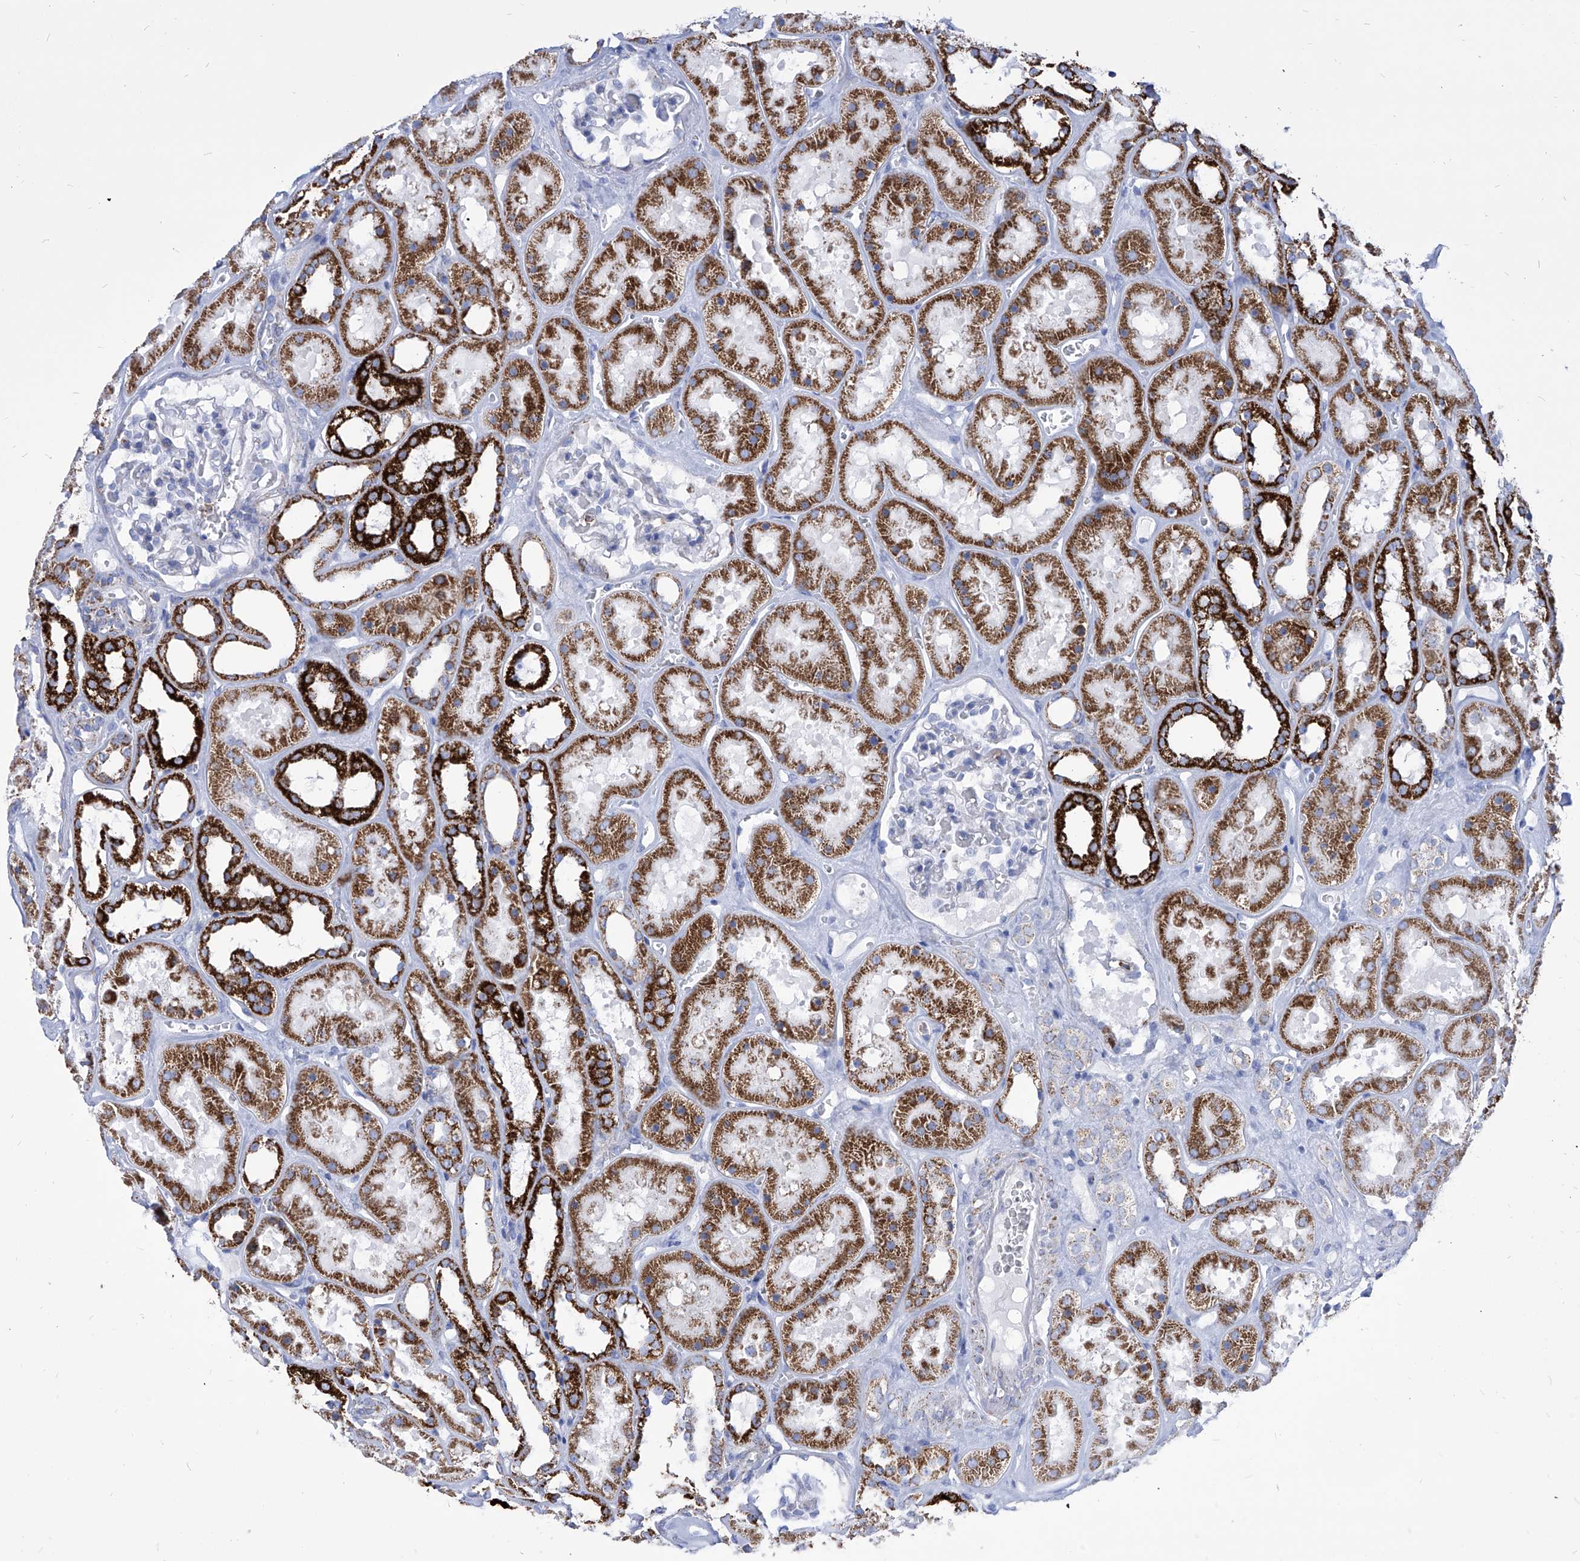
{"staining": {"intensity": "negative", "quantity": "none", "location": "none"}, "tissue": "kidney", "cell_type": "Cells in glomeruli", "image_type": "normal", "snomed": [{"axis": "morphology", "description": "Normal tissue, NOS"}, {"axis": "topography", "description": "Kidney"}], "caption": "DAB (3,3'-diaminobenzidine) immunohistochemical staining of unremarkable kidney shows no significant positivity in cells in glomeruli.", "gene": "COQ3", "patient": {"sex": "female", "age": 41}}